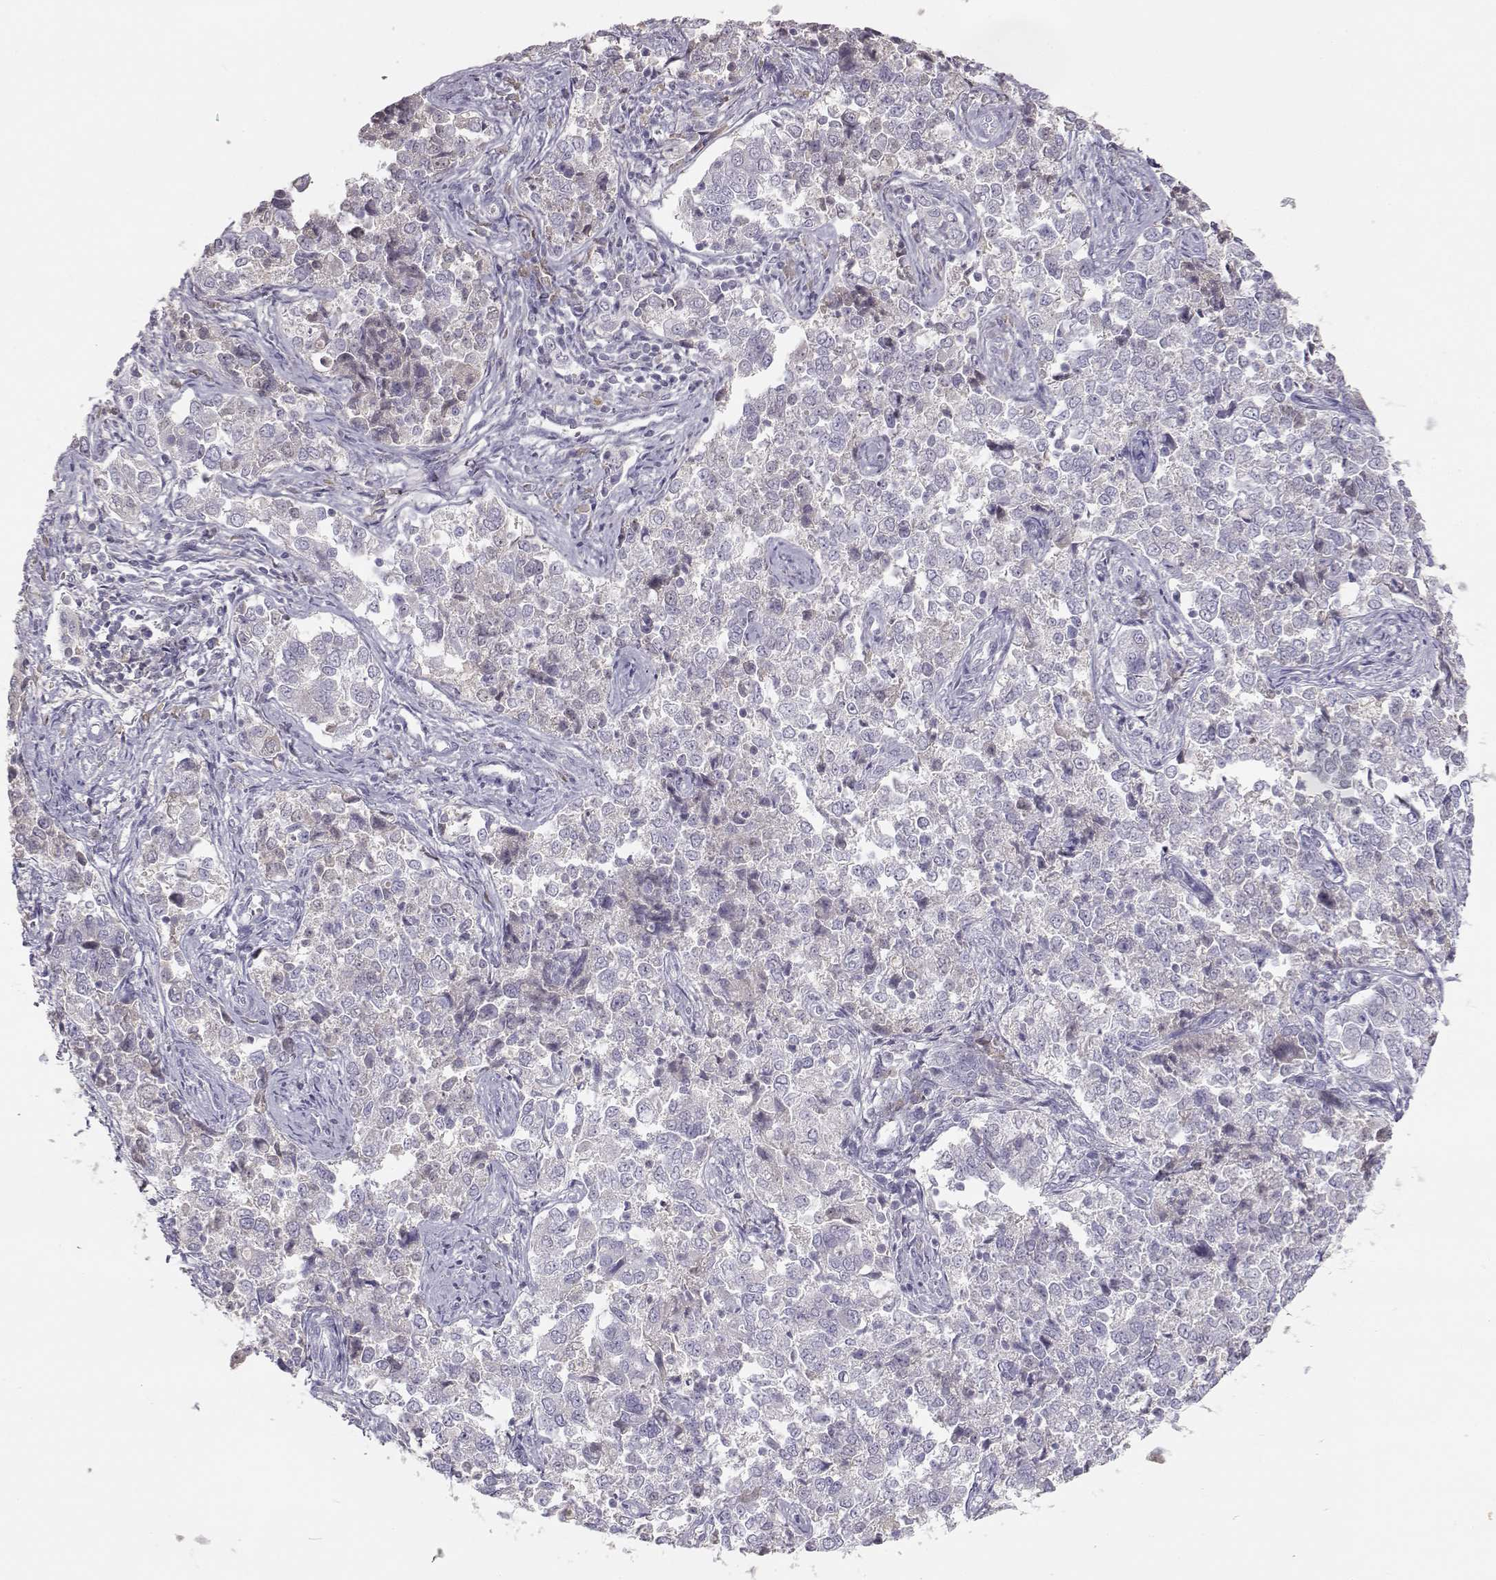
{"staining": {"intensity": "negative", "quantity": "none", "location": "none"}, "tissue": "endometrial cancer", "cell_type": "Tumor cells", "image_type": "cancer", "snomed": [{"axis": "morphology", "description": "Adenocarcinoma, NOS"}, {"axis": "topography", "description": "Endometrium"}], "caption": "Adenocarcinoma (endometrial) stained for a protein using immunohistochemistry exhibits no expression tumor cells.", "gene": "SLCO6A1", "patient": {"sex": "female", "age": 43}}